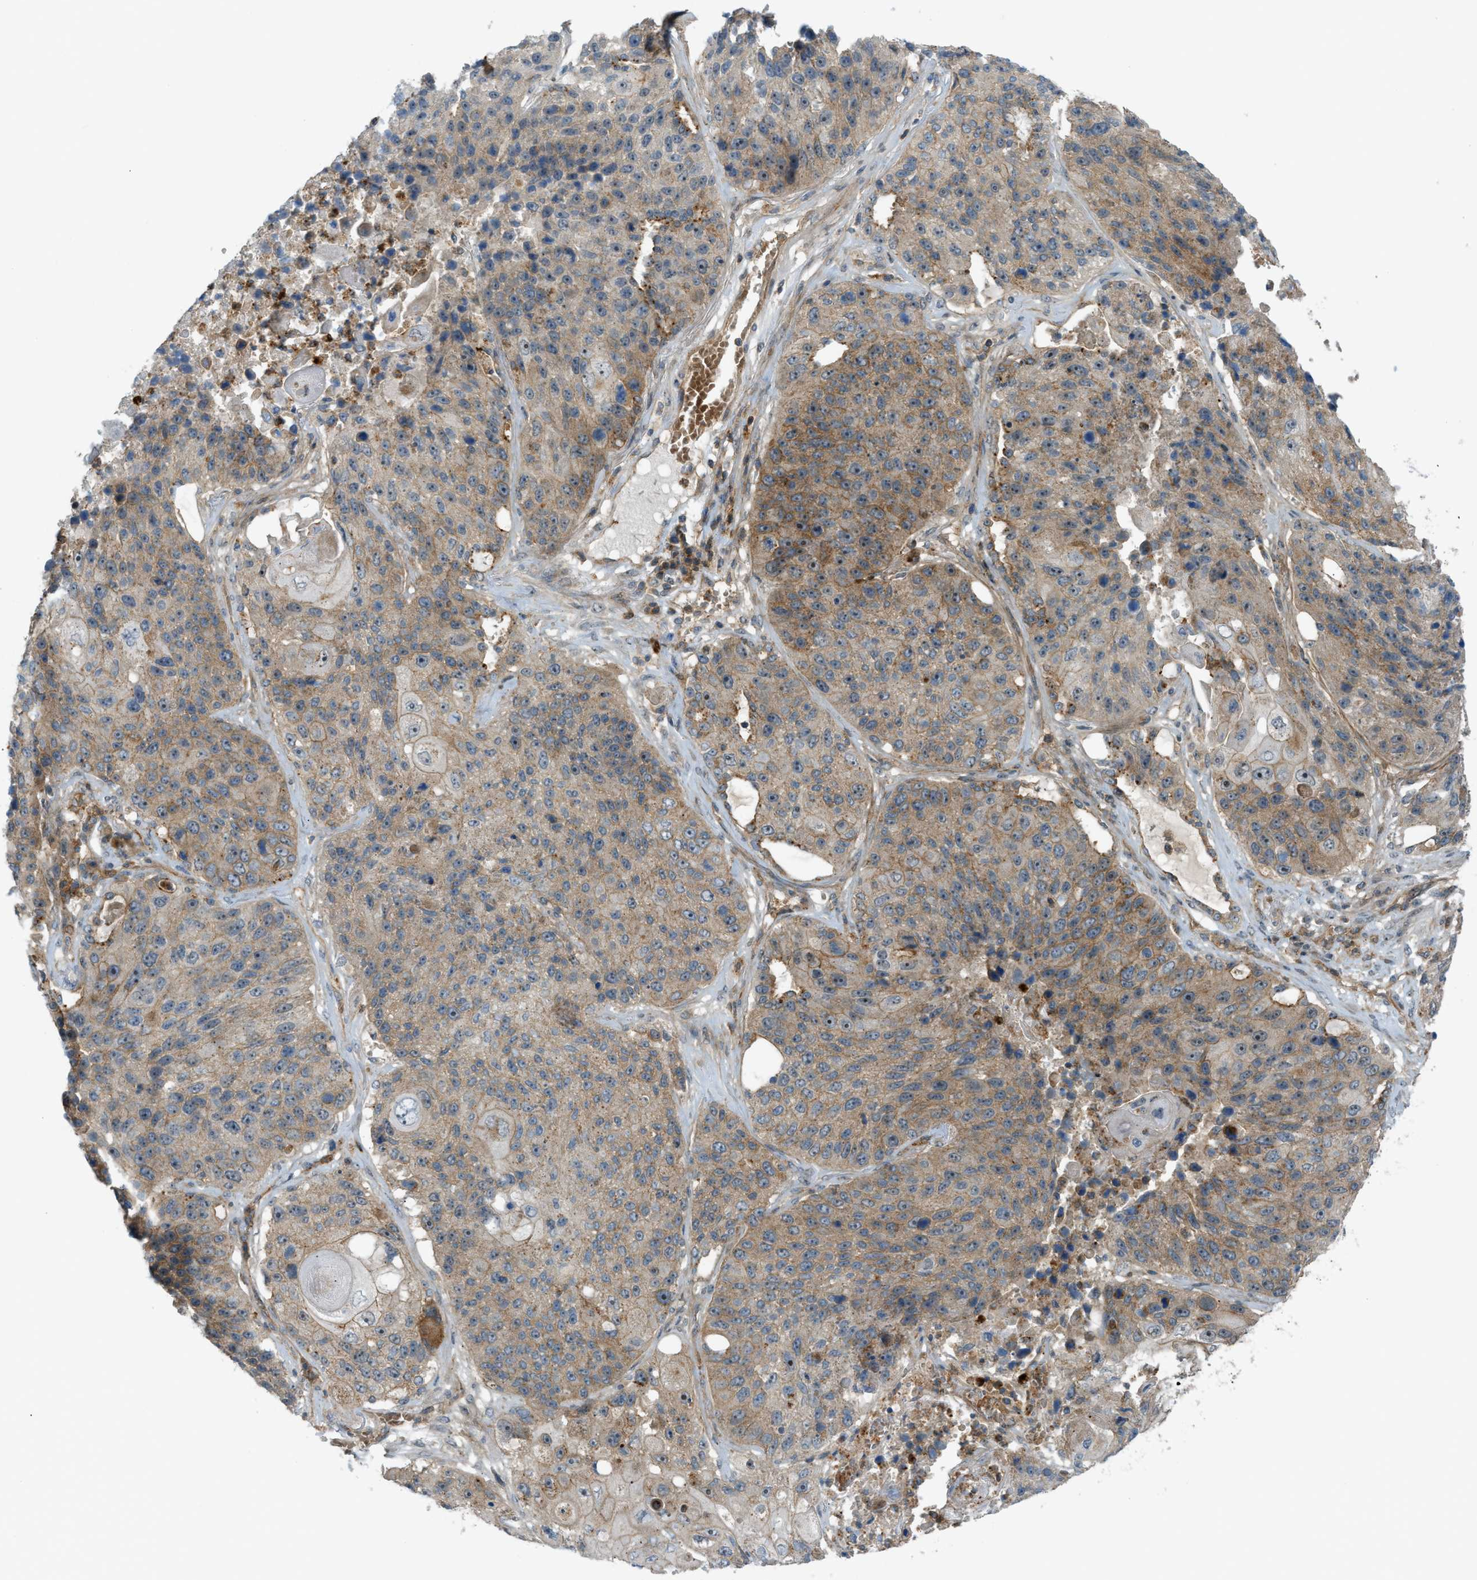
{"staining": {"intensity": "moderate", "quantity": ">75%", "location": "cytoplasmic/membranous"}, "tissue": "lung cancer", "cell_type": "Tumor cells", "image_type": "cancer", "snomed": [{"axis": "morphology", "description": "Squamous cell carcinoma, NOS"}, {"axis": "topography", "description": "Lung"}], "caption": "Human lung cancer (squamous cell carcinoma) stained with a brown dye reveals moderate cytoplasmic/membranous positive expression in about >75% of tumor cells.", "gene": "GRK6", "patient": {"sex": "male", "age": 61}}